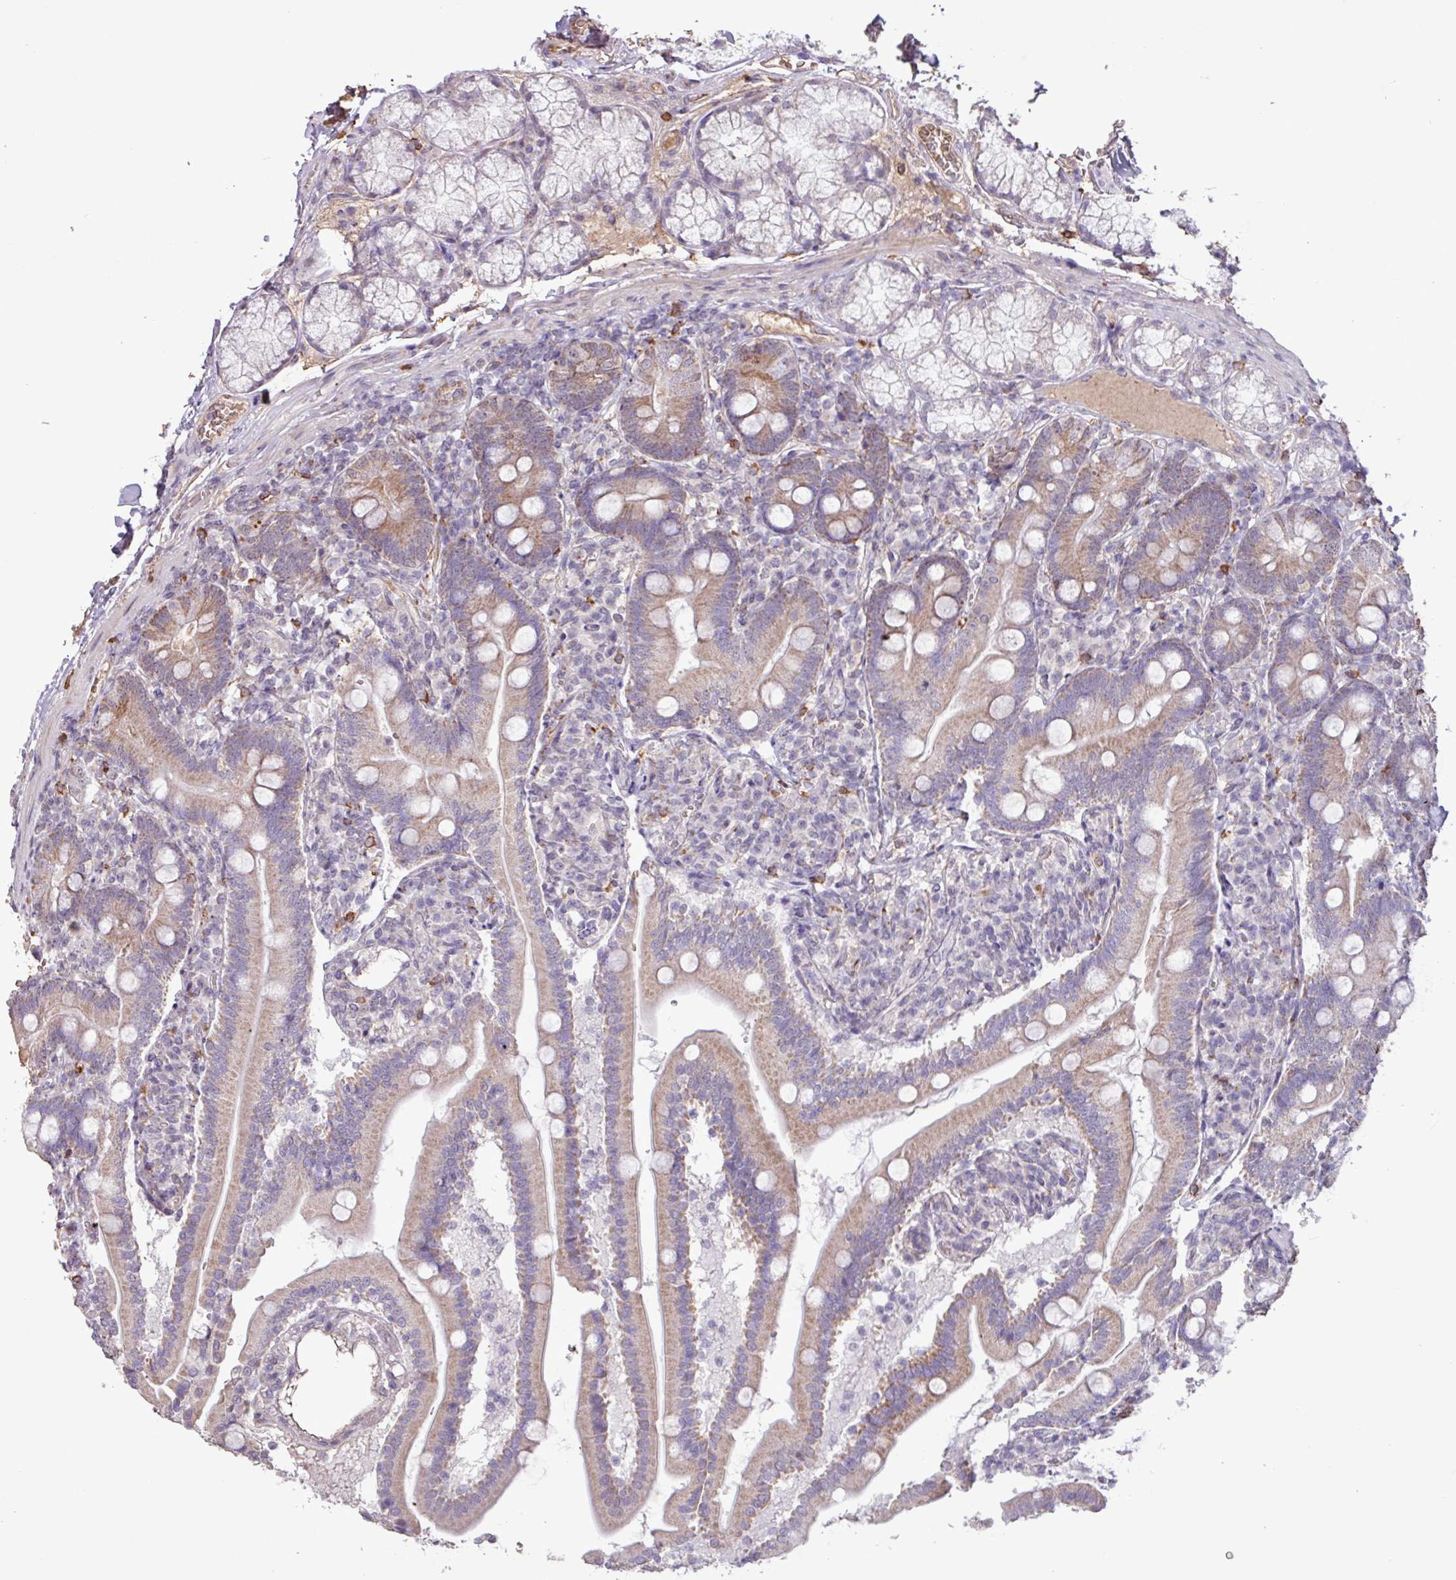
{"staining": {"intensity": "moderate", "quantity": ">75%", "location": "cytoplasmic/membranous"}, "tissue": "duodenum", "cell_type": "Glandular cells", "image_type": "normal", "snomed": [{"axis": "morphology", "description": "Normal tissue, NOS"}, {"axis": "topography", "description": "Duodenum"}], "caption": "This photomicrograph demonstrates benign duodenum stained with IHC to label a protein in brown. The cytoplasmic/membranous of glandular cells show moderate positivity for the protein. Nuclei are counter-stained blue.", "gene": "L3MBTL3", "patient": {"sex": "female", "age": 67}}